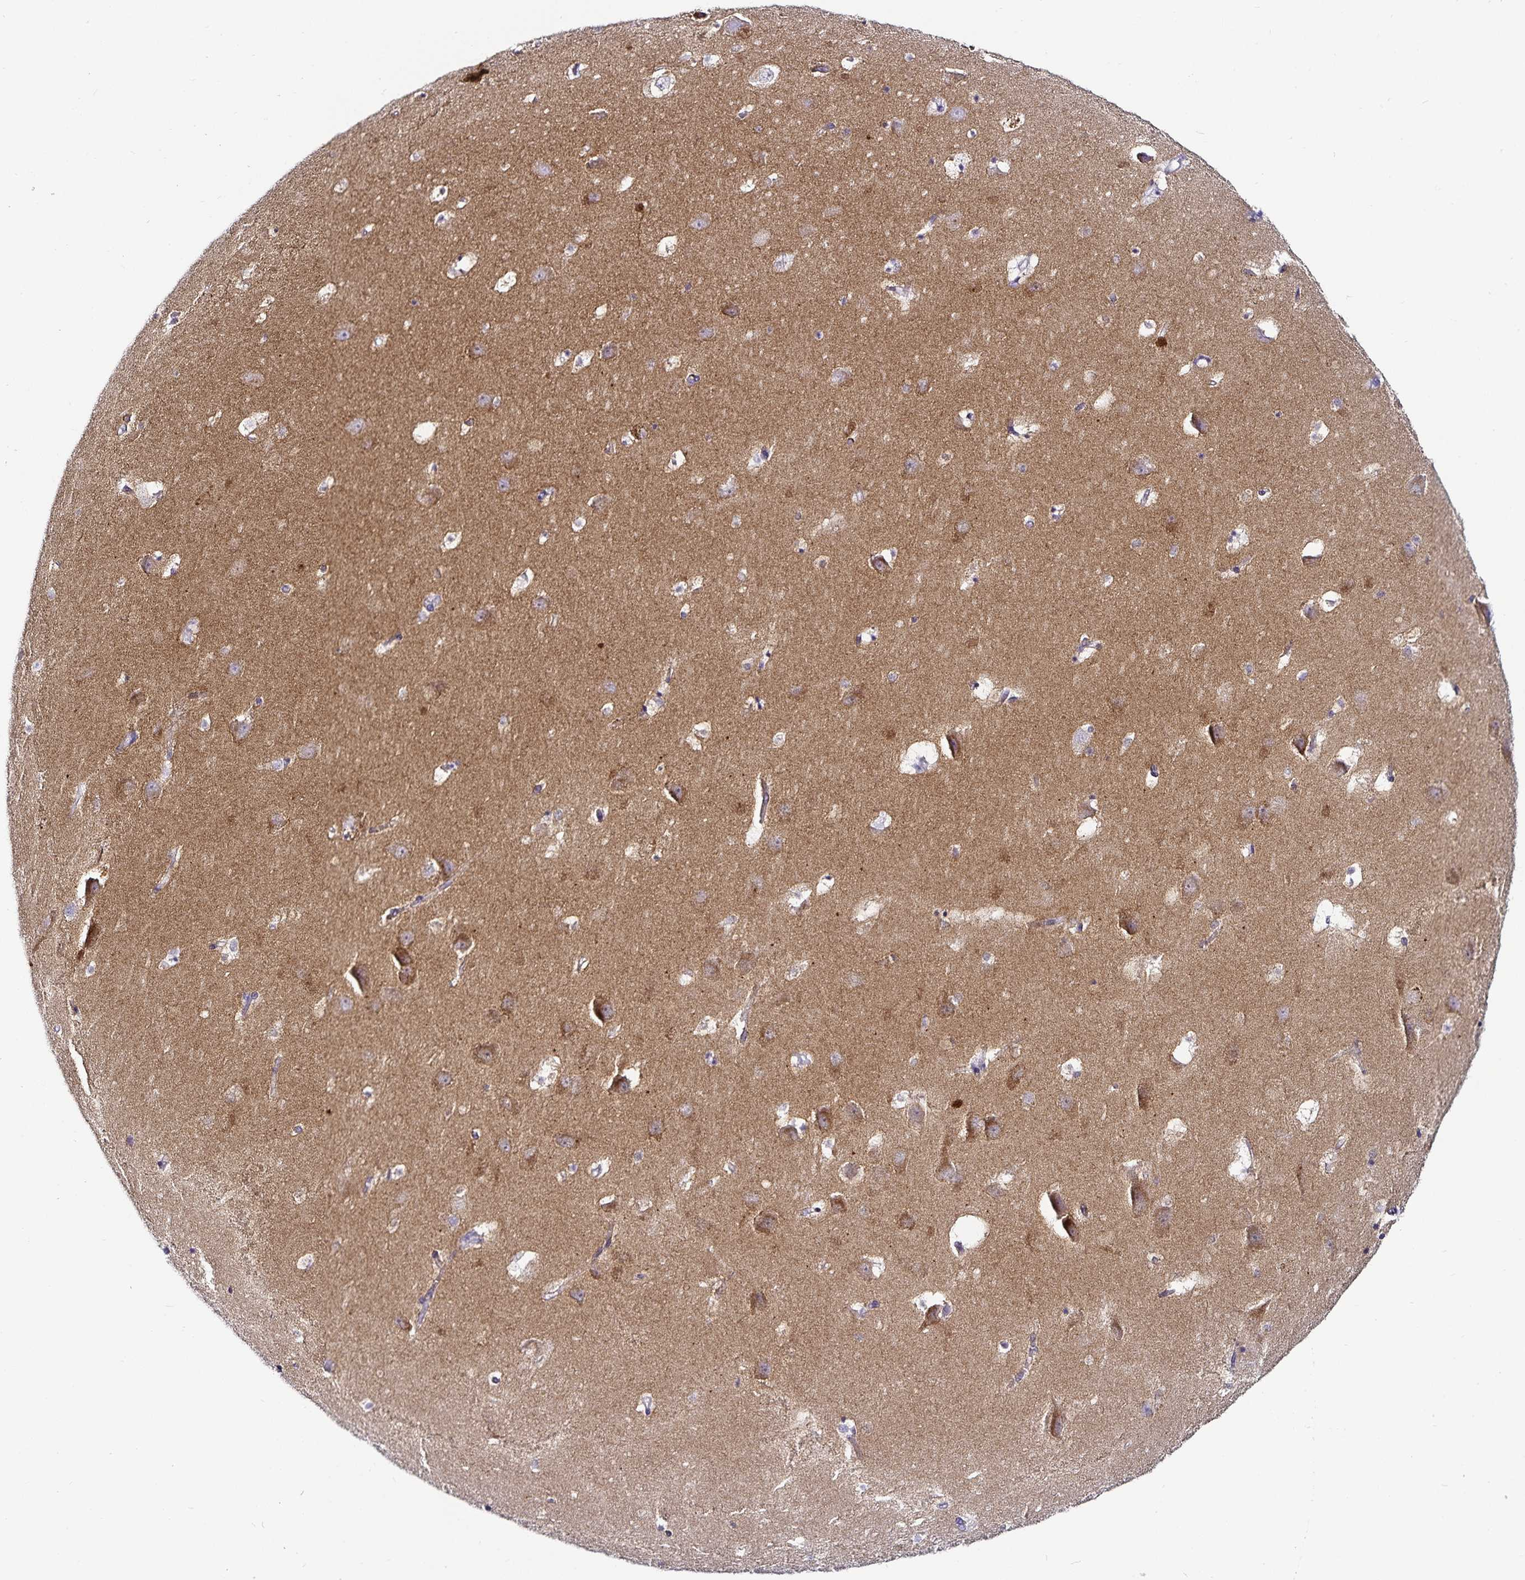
{"staining": {"intensity": "negative", "quantity": "none", "location": "none"}, "tissue": "hippocampus", "cell_type": "Glial cells", "image_type": "normal", "snomed": [{"axis": "morphology", "description": "Normal tissue, NOS"}, {"axis": "topography", "description": "Hippocampus"}], "caption": "Immunohistochemistry (IHC) histopathology image of unremarkable hippocampus: human hippocampus stained with DAB reveals no significant protein staining in glial cells. (DAB (3,3'-diaminobenzidine) immunohistochemistry (IHC) visualized using brightfield microscopy, high magnification).", "gene": "TSPAN7", "patient": {"sex": "male", "age": 58}}